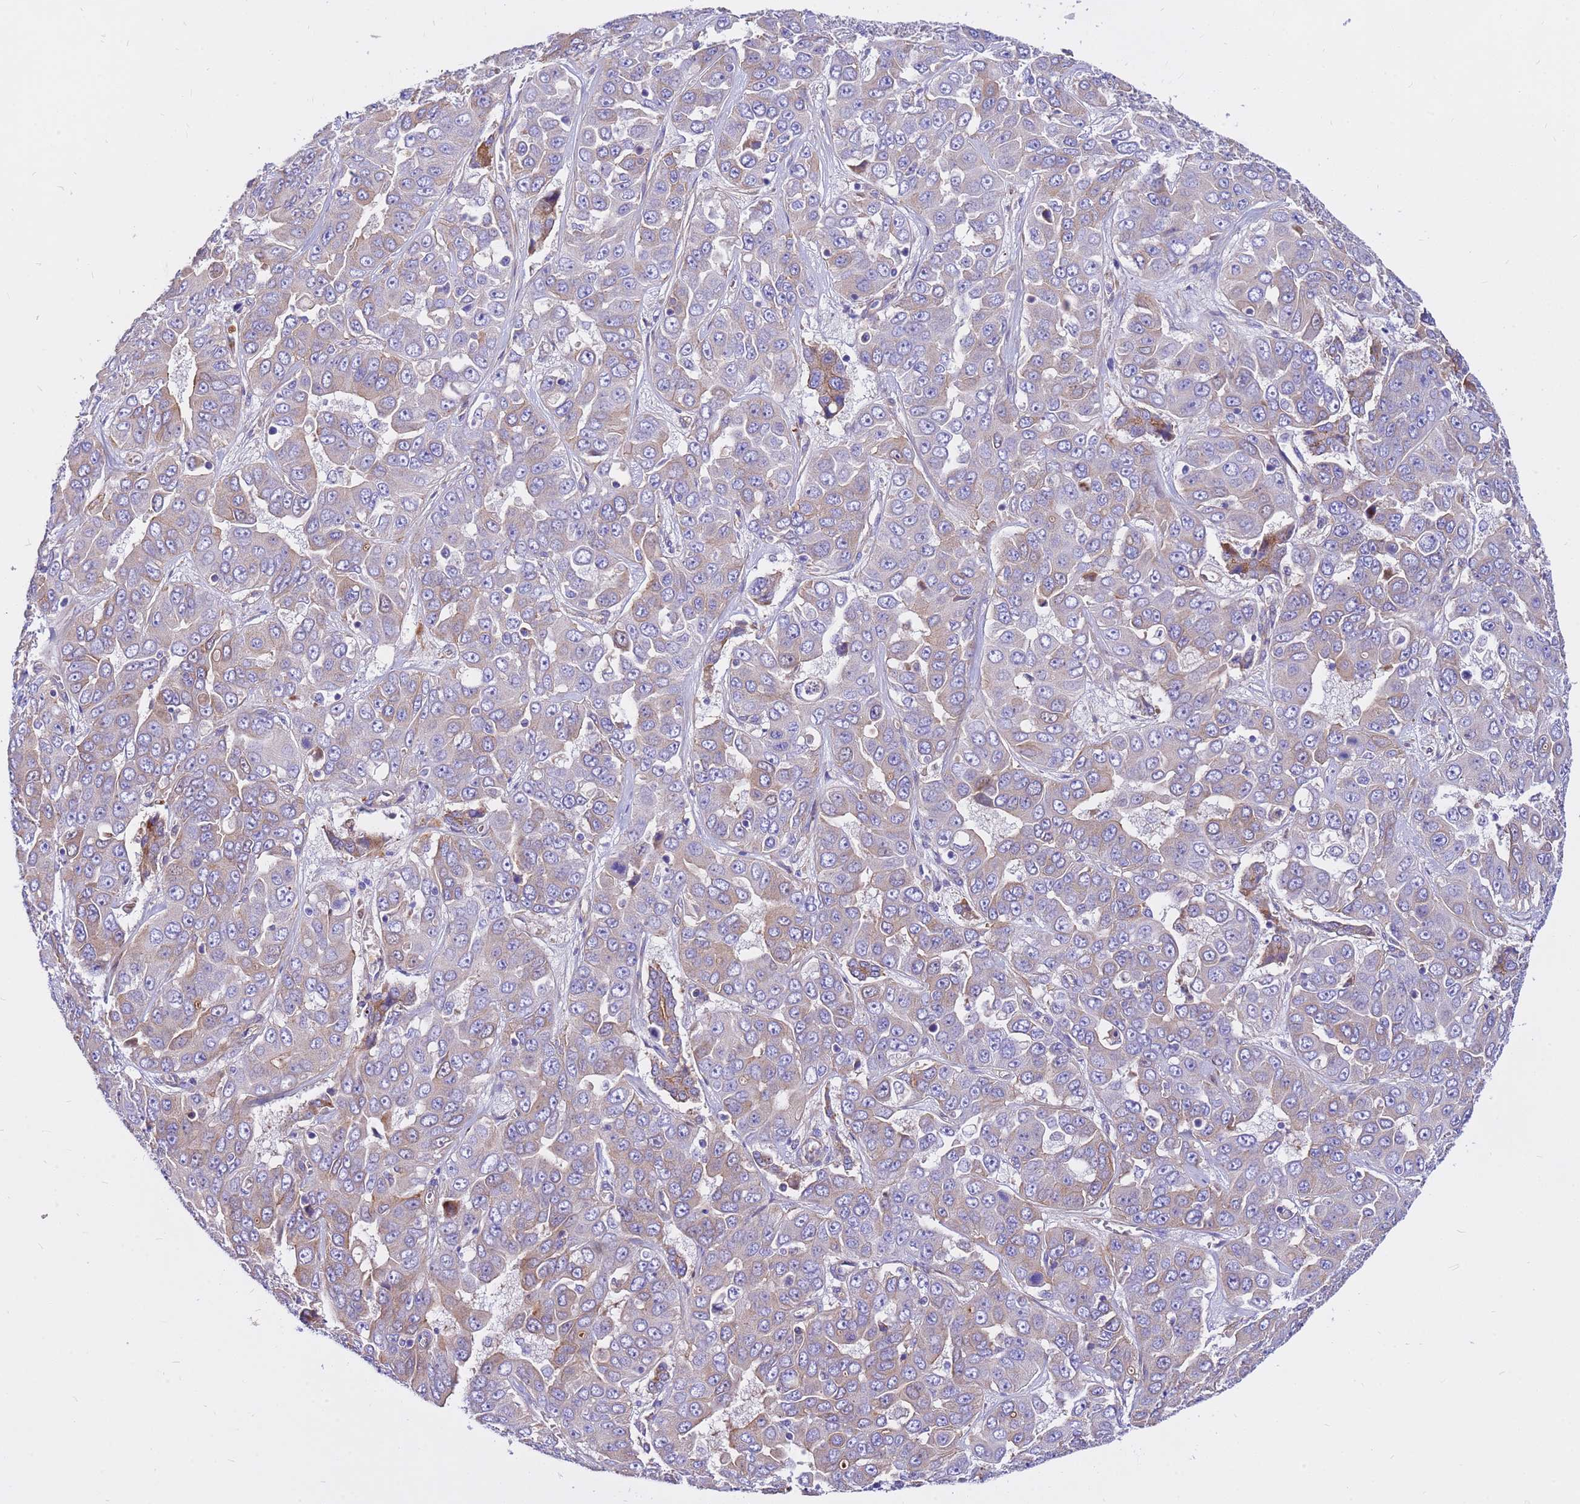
{"staining": {"intensity": "weak", "quantity": "<25%", "location": "cytoplasmic/membranous"}, "tissue": "liver cancer", "cell_type": "Tumor cells", "image_type": "cancer", "snomed": [{"axis": "morphology", "description": "Cholangiocarcinoma"}, {"axis": "topography", "description": "Liver"}], "caption": "A micrograph of liver cancer stained for a protein shows no brown staining in tumor cells. (Stains: DAB (3,3'-diaminobenzidine) immunohistochemistry with hematoxylin counter stain, Microscopy: brightfield microscopy at high magnification).", "gene": "CRHBP", "patient": {"sex": "female", "age": 52}}